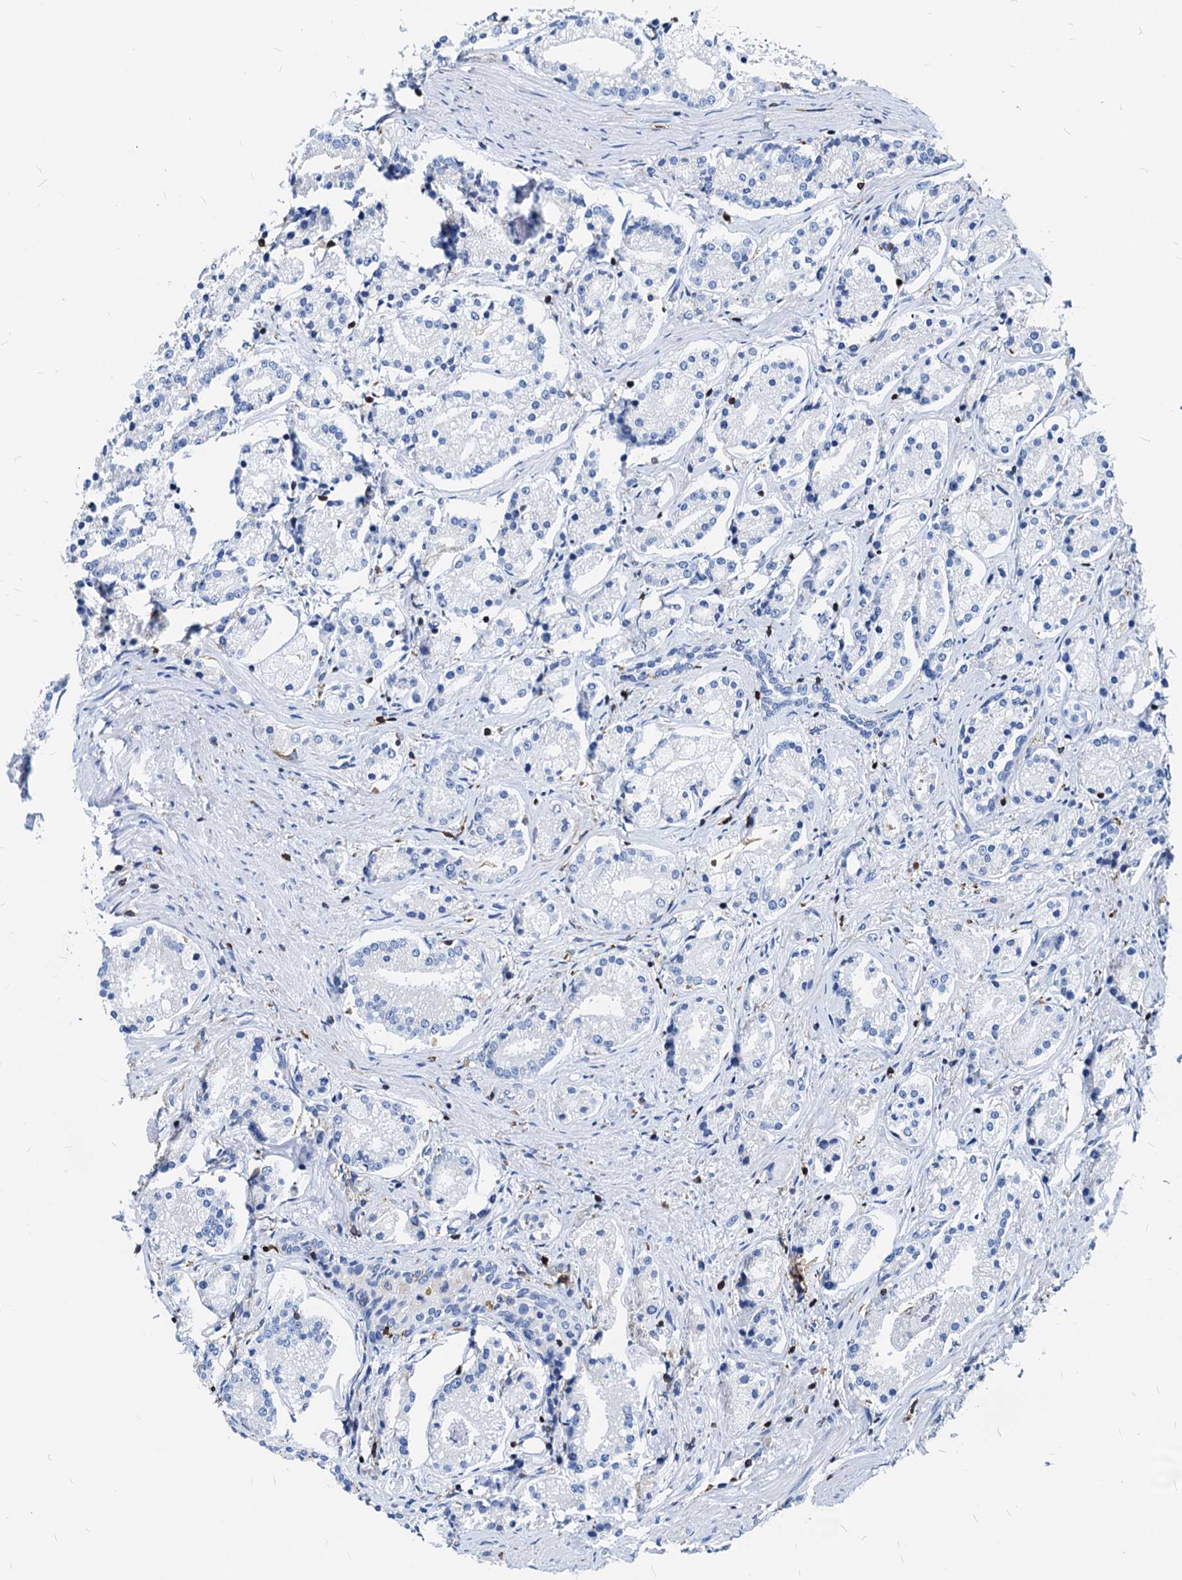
{"staining": {"intensity": "negative", "quantity": "none", "location": "none"}, "tissue": "prostate cancer", "cell_type": "Tumor cells", "image_type": "cancer", "snomed": [{"axis": "morphology", "description": "Adenocarcinoma, High grade"}, {"axis": "topography", "description": "Prostate"}], "caption": "This is an immunohistochemistry (IHC) photomicrograph of prostate cancer. There is no expression in tumor cells.", "gene": "LCP2", "patient": {"sex": "male", "age": 69}}